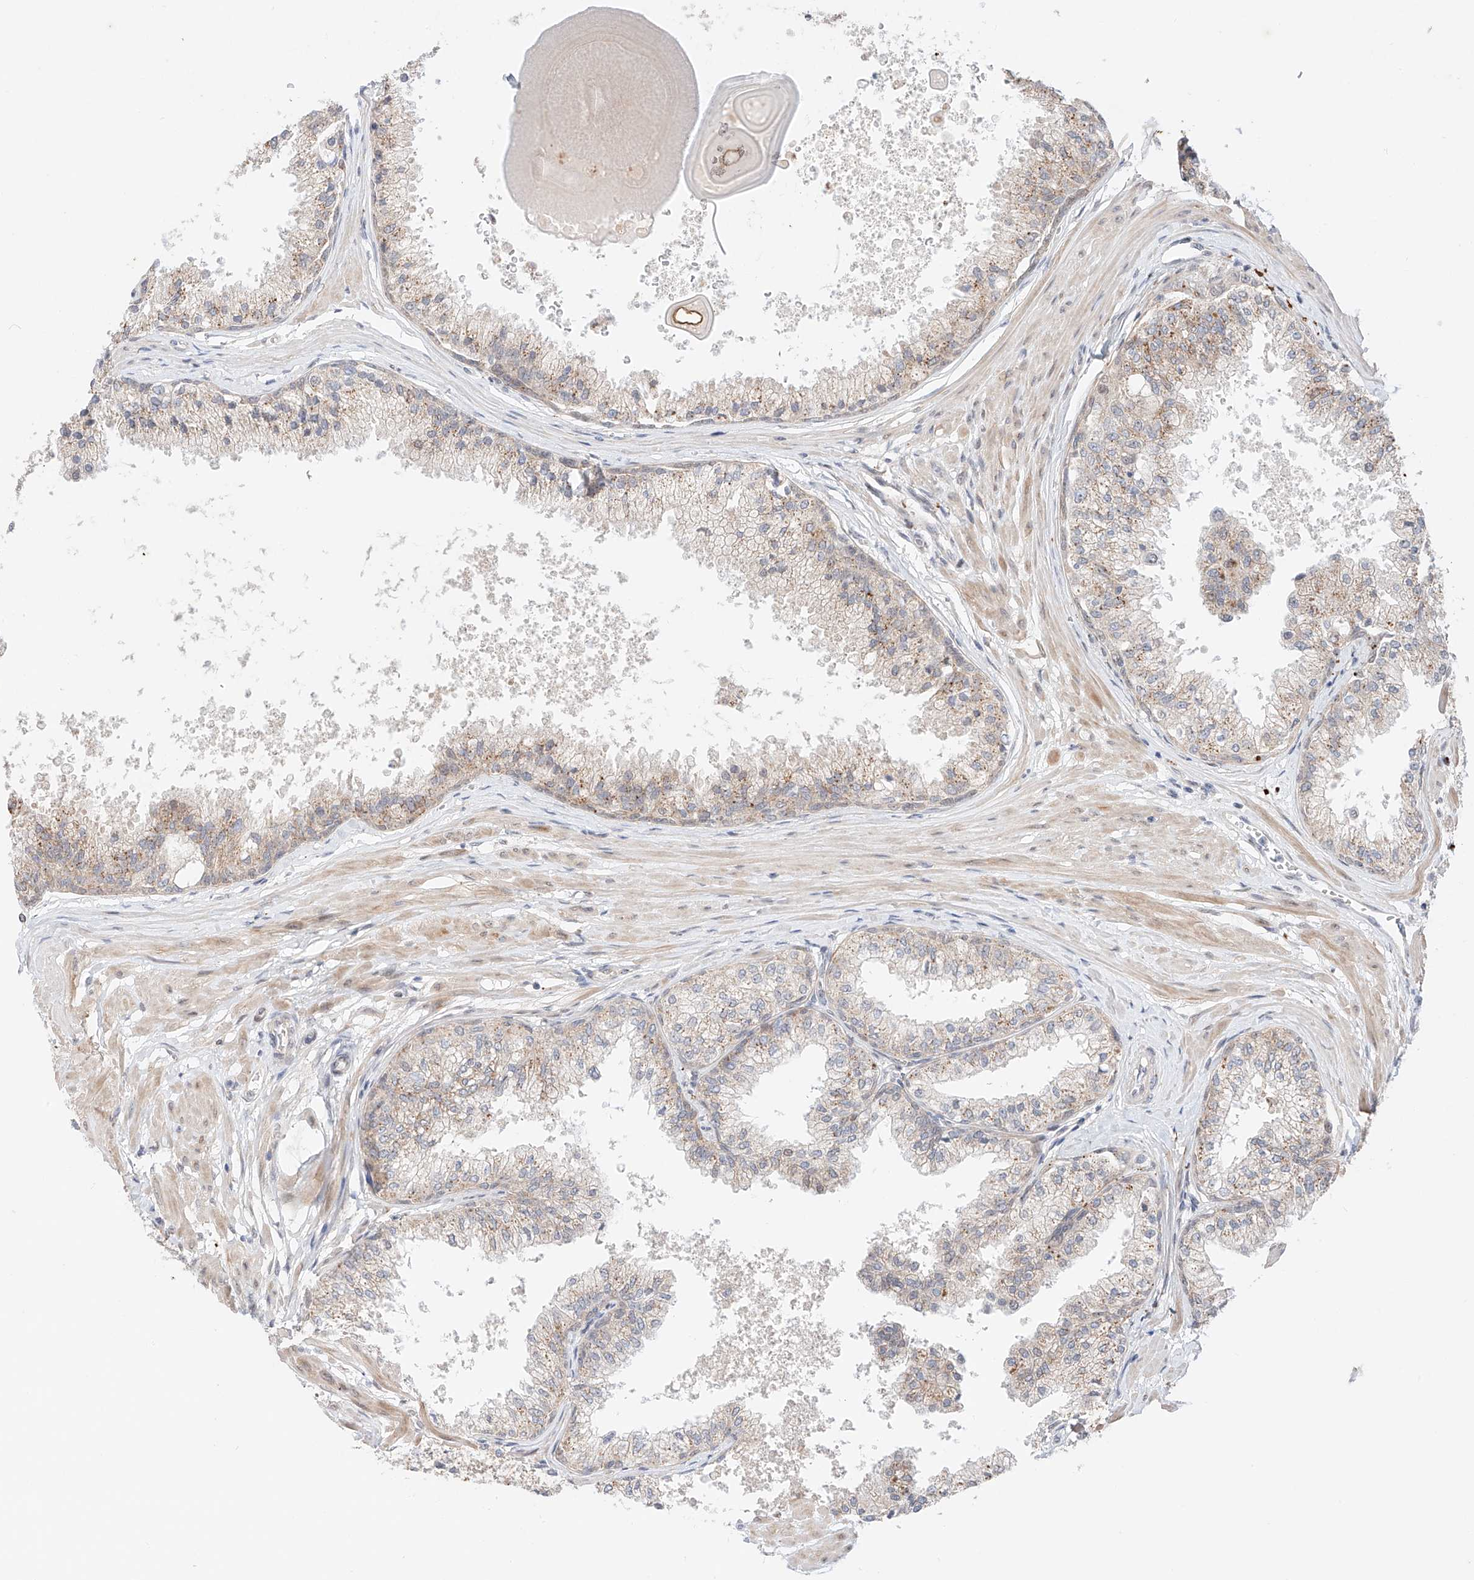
{"staining": {"intensity": "weak", "quantity": "25%-75%", "location": "cytoplasmic/membranous"}, "tissue": "prostate", "cell_type": "Glandular cells", "image_type": "normal", "snomed": [{"axis": "morphology", "description": "Normal tissue, NOS"}, {"axis": "topography", "description": "Prostate"}], "caption": "Unremarkable prostate shows weak cytoplasmic/membranous positivity in about 25%-75% of glandular cells, visualized by immunohistochemistry.", "gene": "GCNT1", "patient": {"sex": "male", "age": 48}}